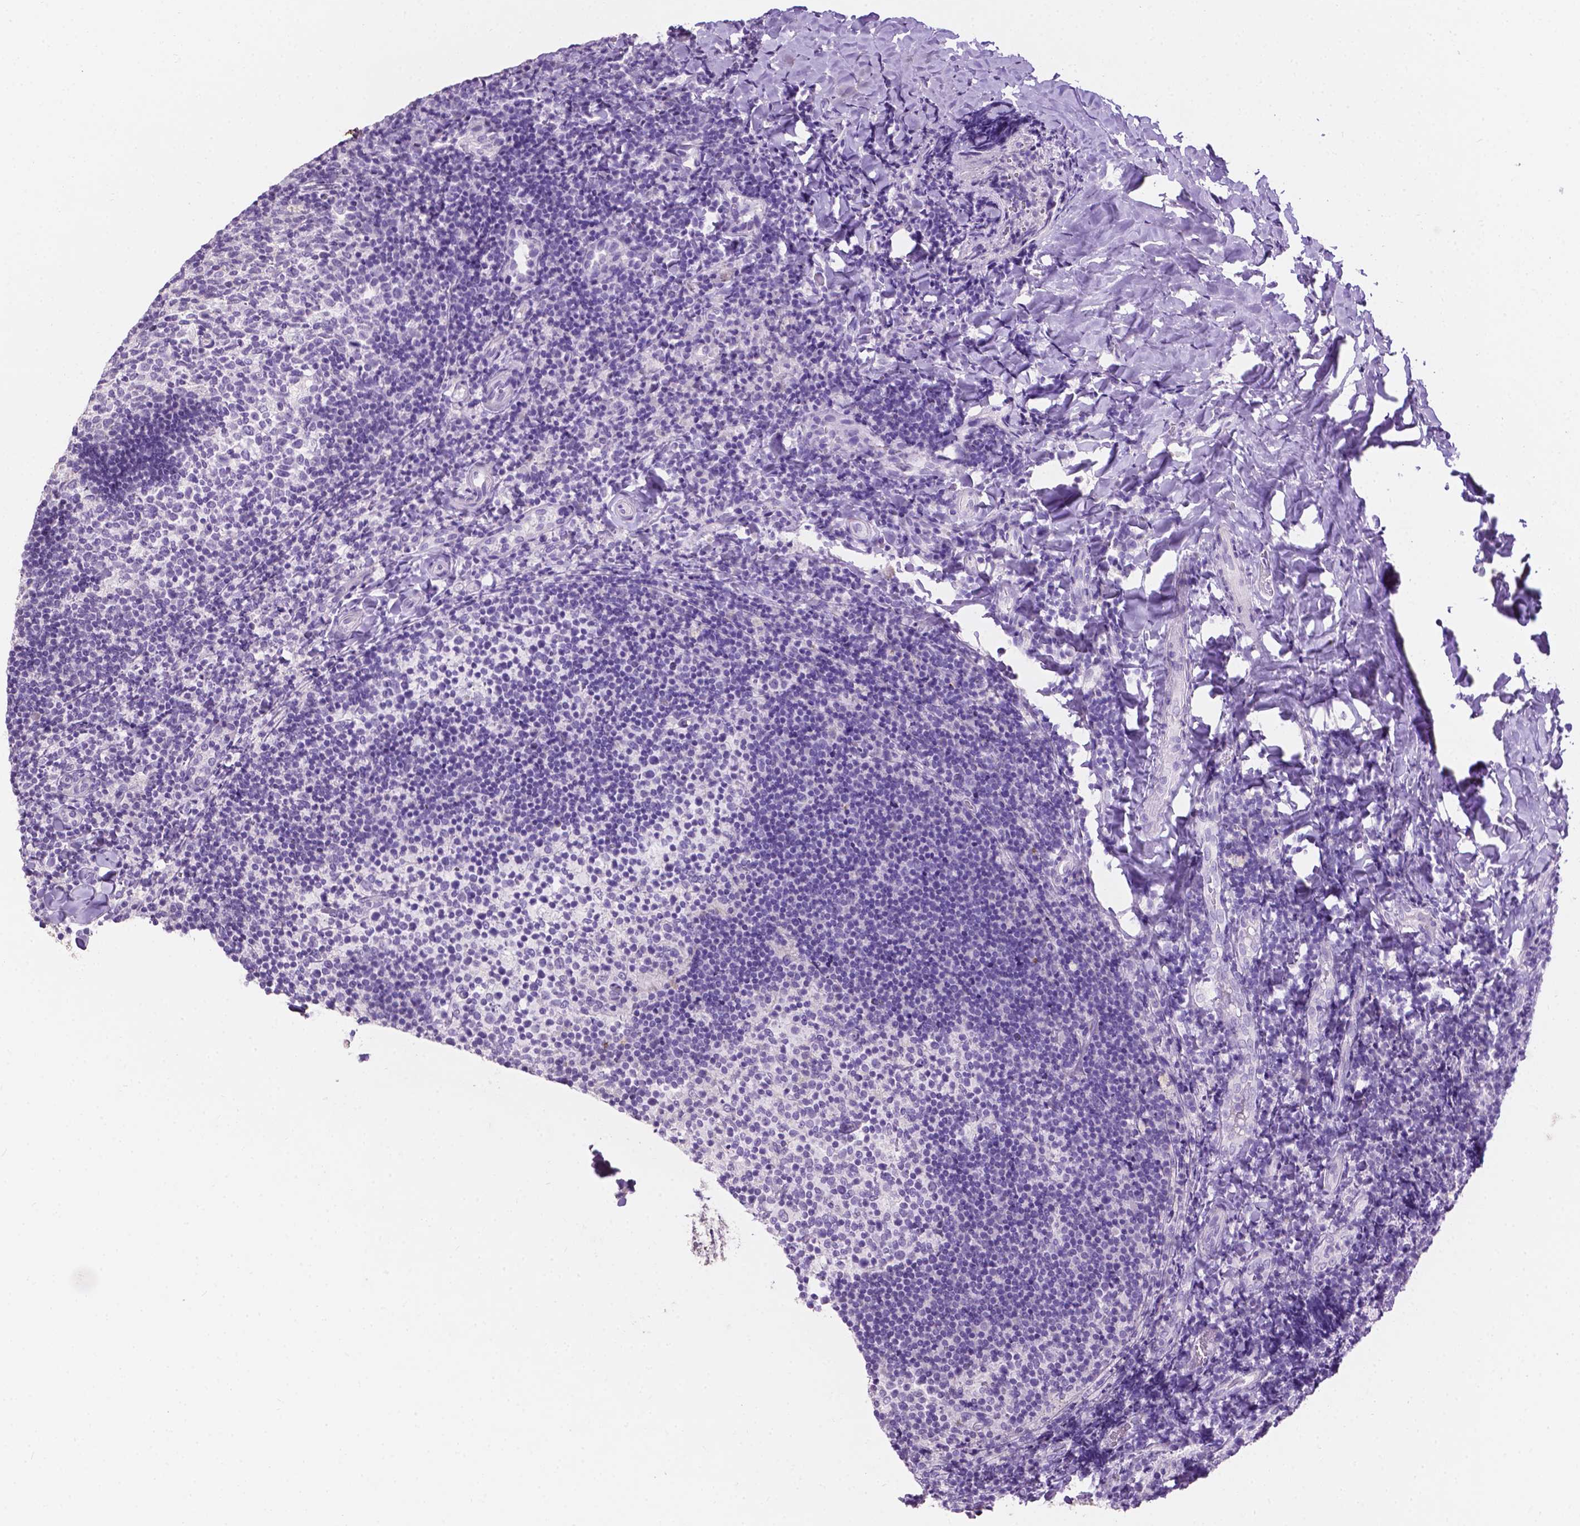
{"staining": {"intensity": "negative", "quantity": "none", "location": "none"}, "tissue": "tonsil", "cell_type": "Germinal center cells", "image_type": "normal", "snomed": [{"axis": "morphology", "description": "Normal tissue, NOS"}, {"axis": "topography", "description": "Tonsil"}], "caption": "Immunohistochemistry photomicrograph of benign tonsil: human tonsil stained with DAB demonstrates no significant protein staining in germinal center cells.", "gene": "TACSTD2", "patient": {"sex": "female", "age": 10}}